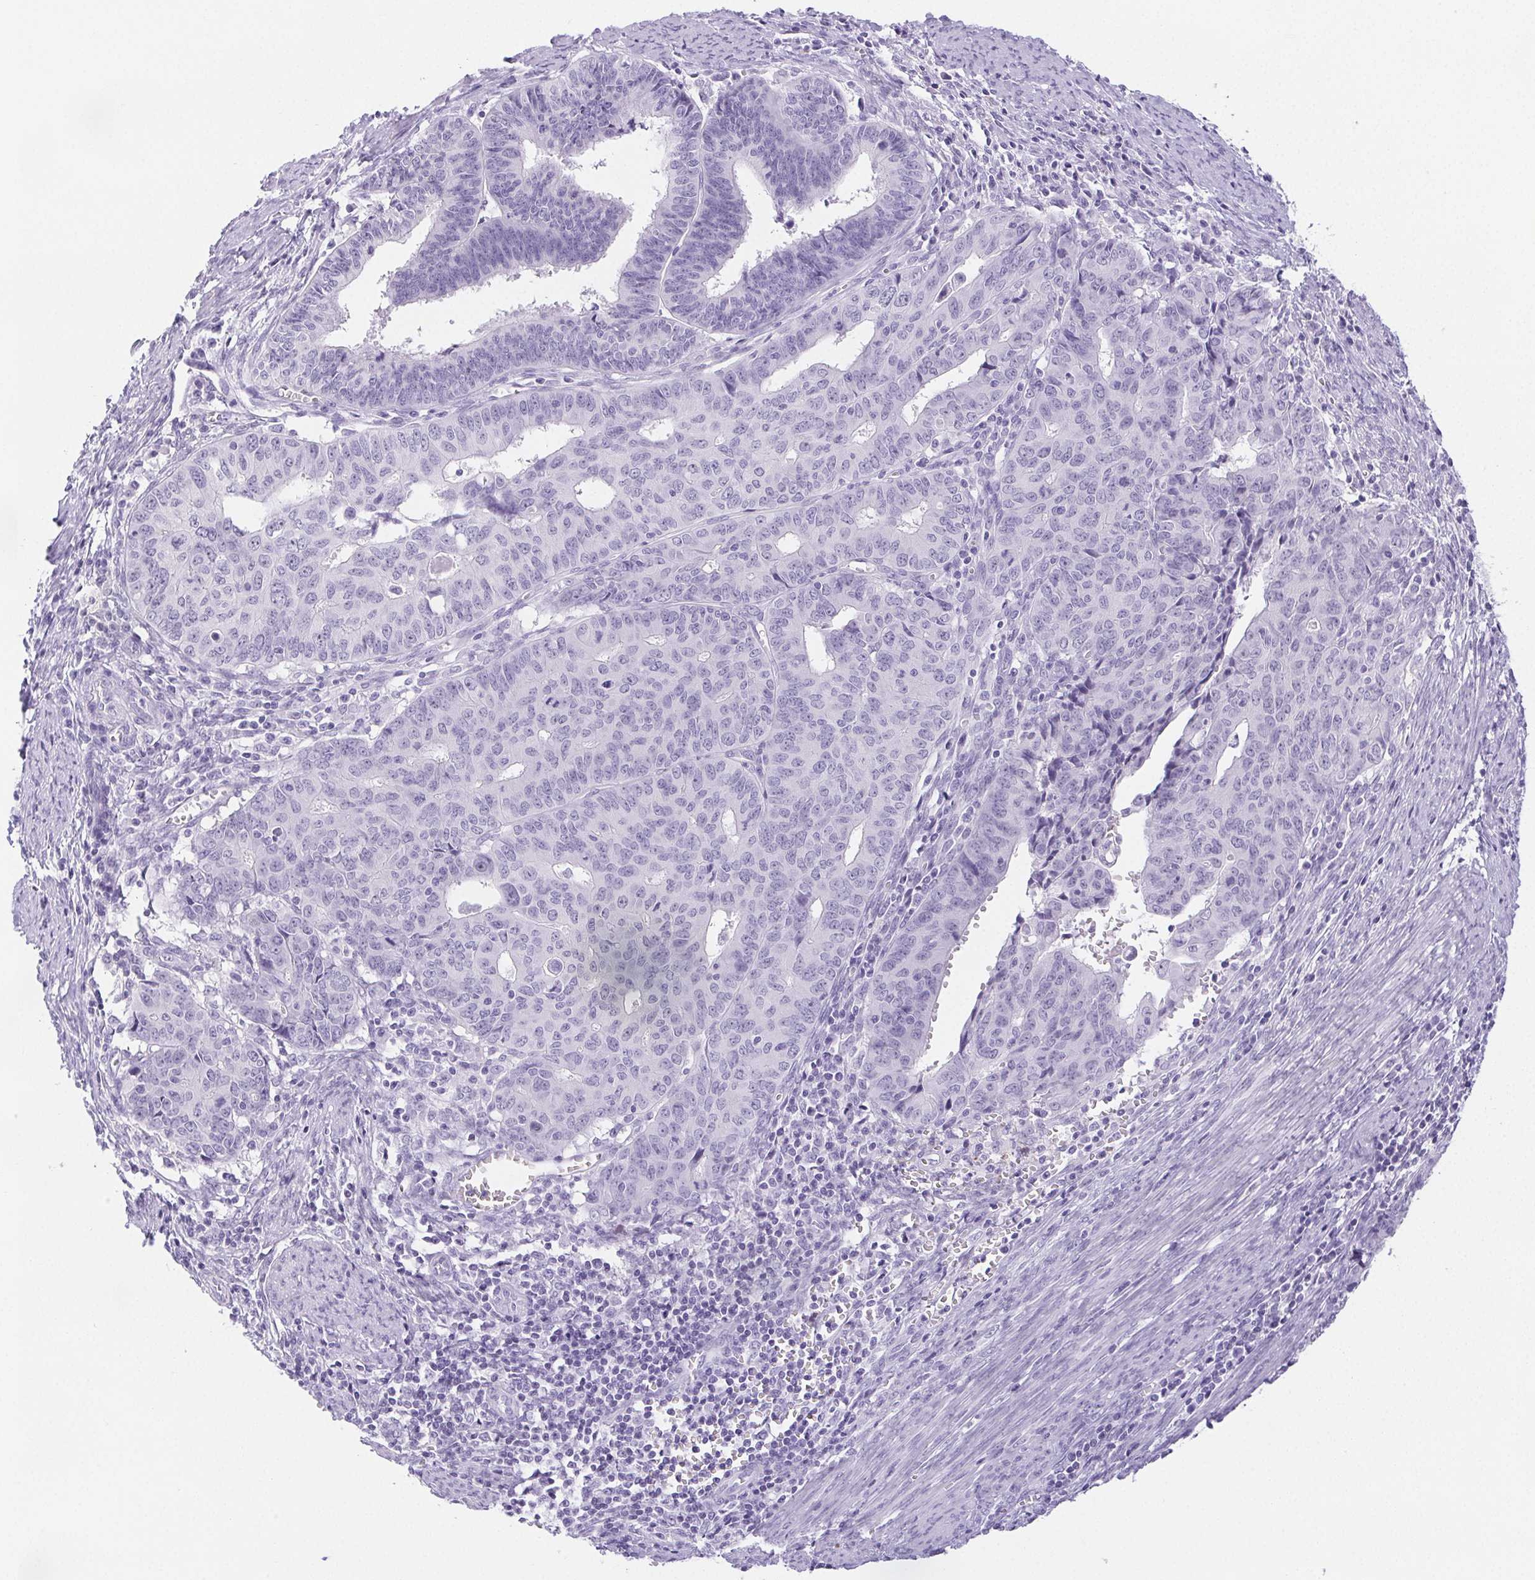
{"staining": {"intensity": "negative", "quantity": "none", "location": "none"}, "tissue": "endometrial cancer", "cell_type": "Tumor cells", "image_type": "cancer", "snomed": [{"axis": "morphology", "description": "Adenocarcinoma, NOS"}, {"axis": "topography", "description": "Endometrium"}], "caption": "Adenocarcinoma (endometrial) was stained to show a protein in brown. There is no significant staining in tumor cells.", "gene": "ST8SIA3", "patient": {"sex": "female", "age": 65}}